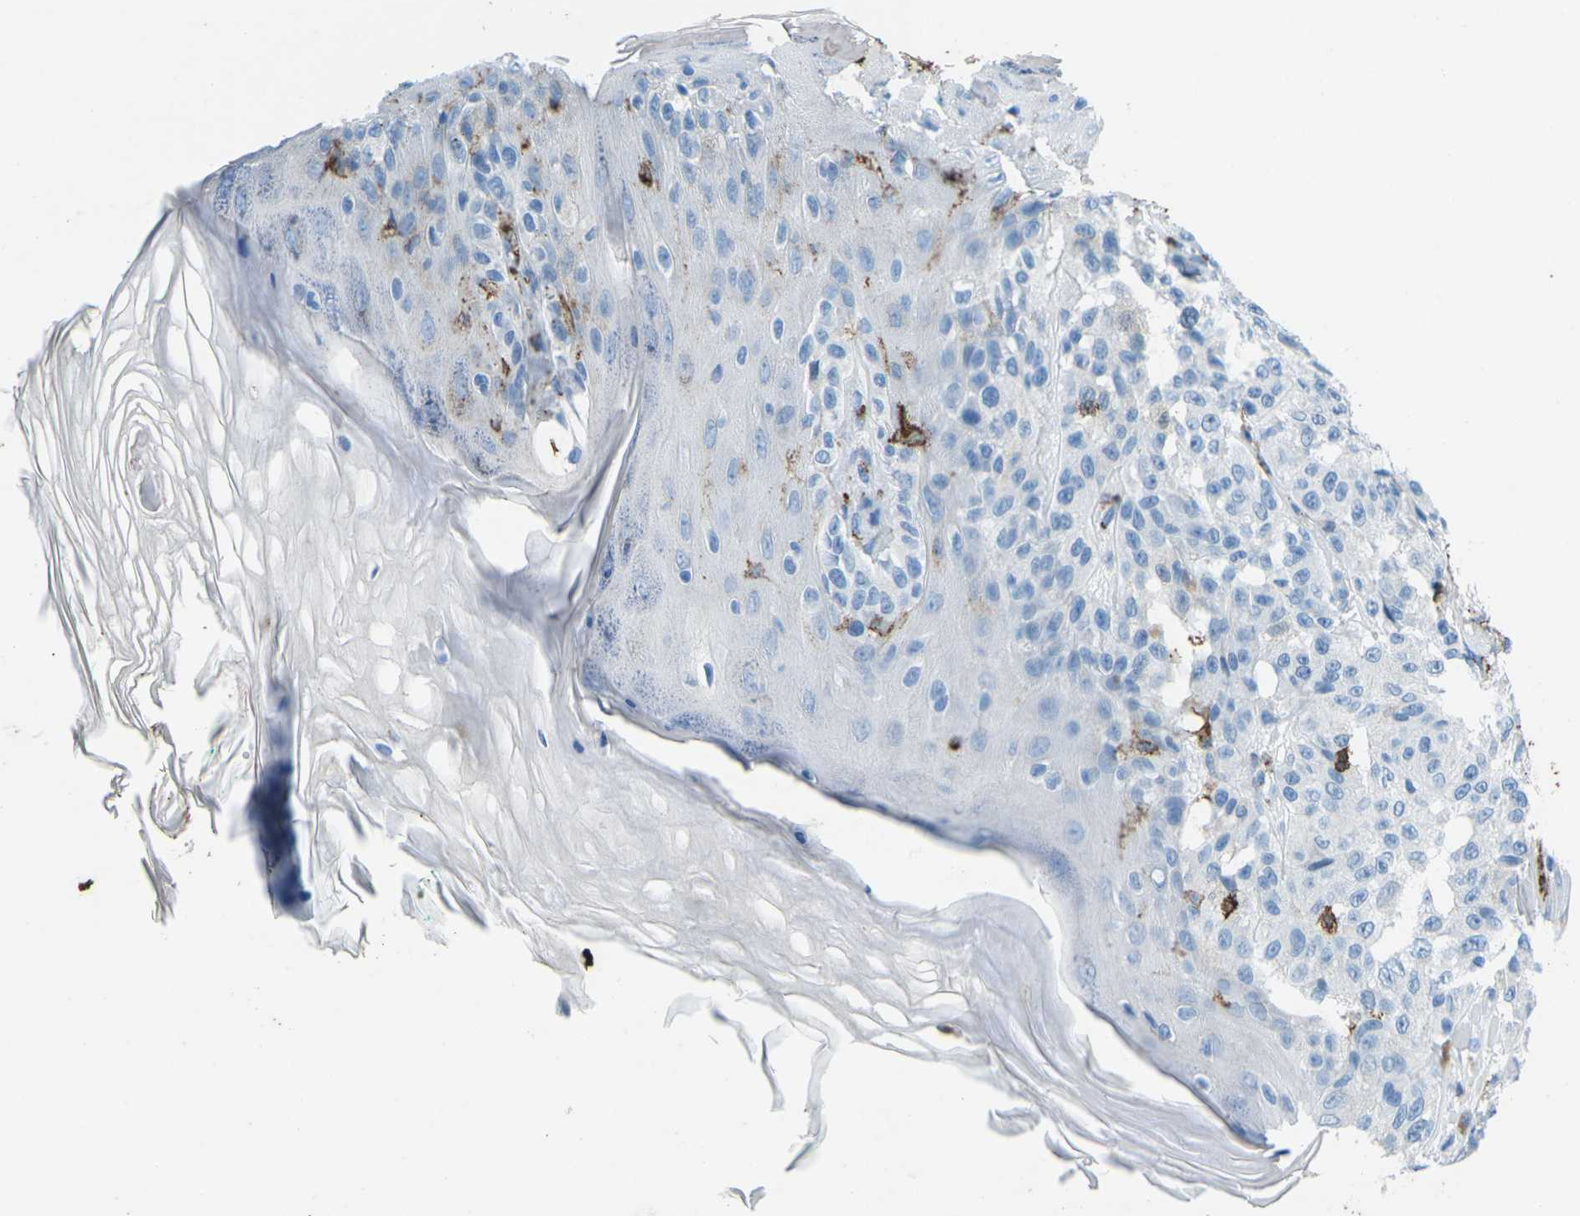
{"staining": {"intensity": "negative", "quantity": "none", "location": "none"}, "tissue": "melanoma", "cell_type": "Tumor cells", "image_type": "cancer", "snomed": [{"axis": "morphology", "description": "Malignant melanoma, NOS"}, {"axis": "topography", "description": "Skin"}], "caption": "Immunohistochemical staining of melanoma displays no significant positivity in tumor cells.", "gene": "CTAGE1", "patient": {"sex": "female", "age": 46}}